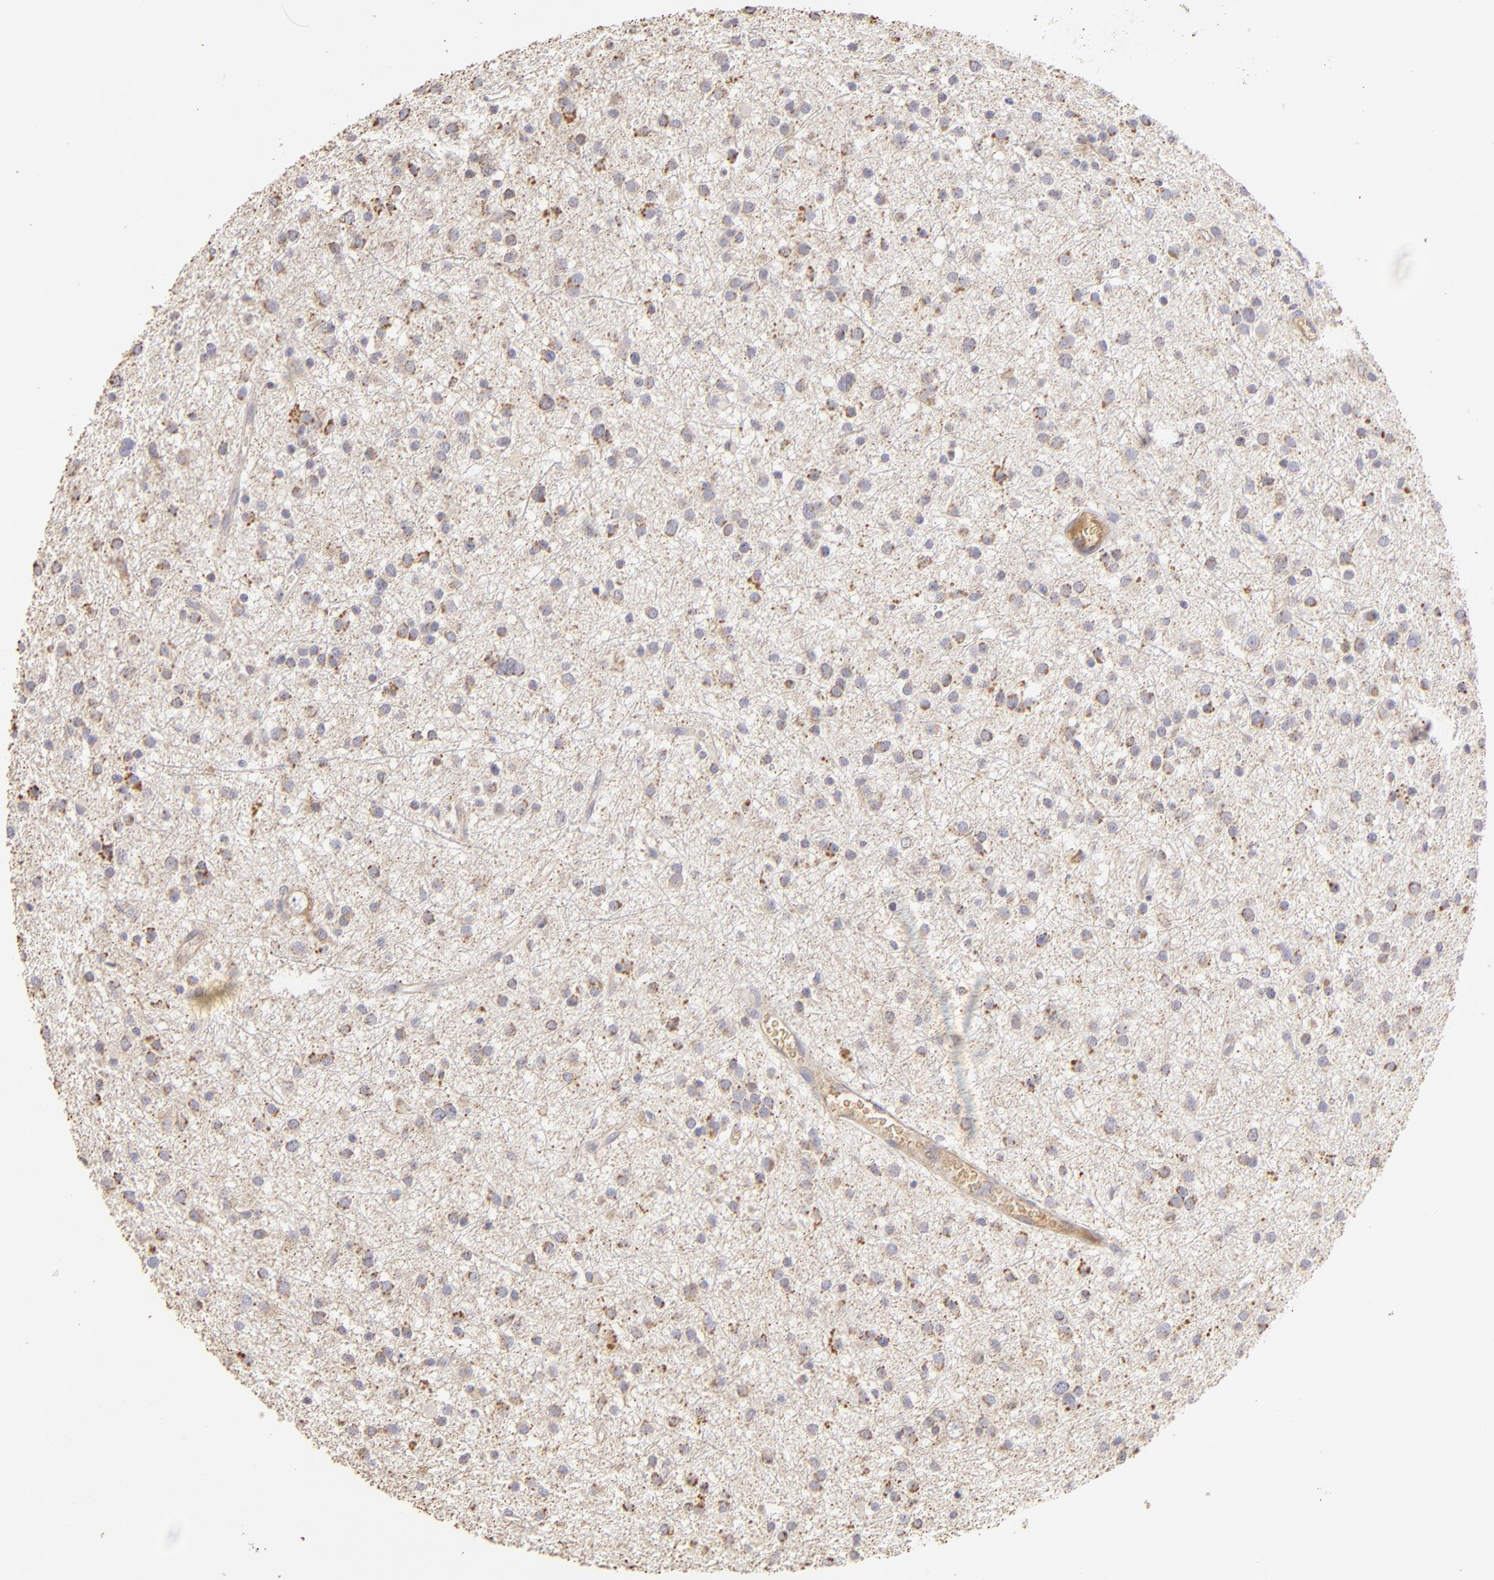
{"staining": {"intensity": "weak", "quantity": "25%-75%", "location": "cytoplasmic/membranous"}, "tissue": "glioma", "cell_type": "Tumor cells", "image_type": "cancer", "snomed": [{"axis": "morphology", "description": "Glioma, malignant, Low grade"}, {"axis": "topography", "description": "Brain"}], "caption": "Immunohistochemistry (IHC) staining of glioma, which reveals low levels of weak cytoplasmic/membranous positivity in about 25%-75% of tumor cells indicating weak cytoplasmic/membranous protein positivity. The staining was performed using DAB (3,3'-diaminobenzidine) (brown) for protein detection and nuclei were counterstained in hematoxylin (blue).", "gene": "CFB", "patient": {"sex": "female", "age": 36}}